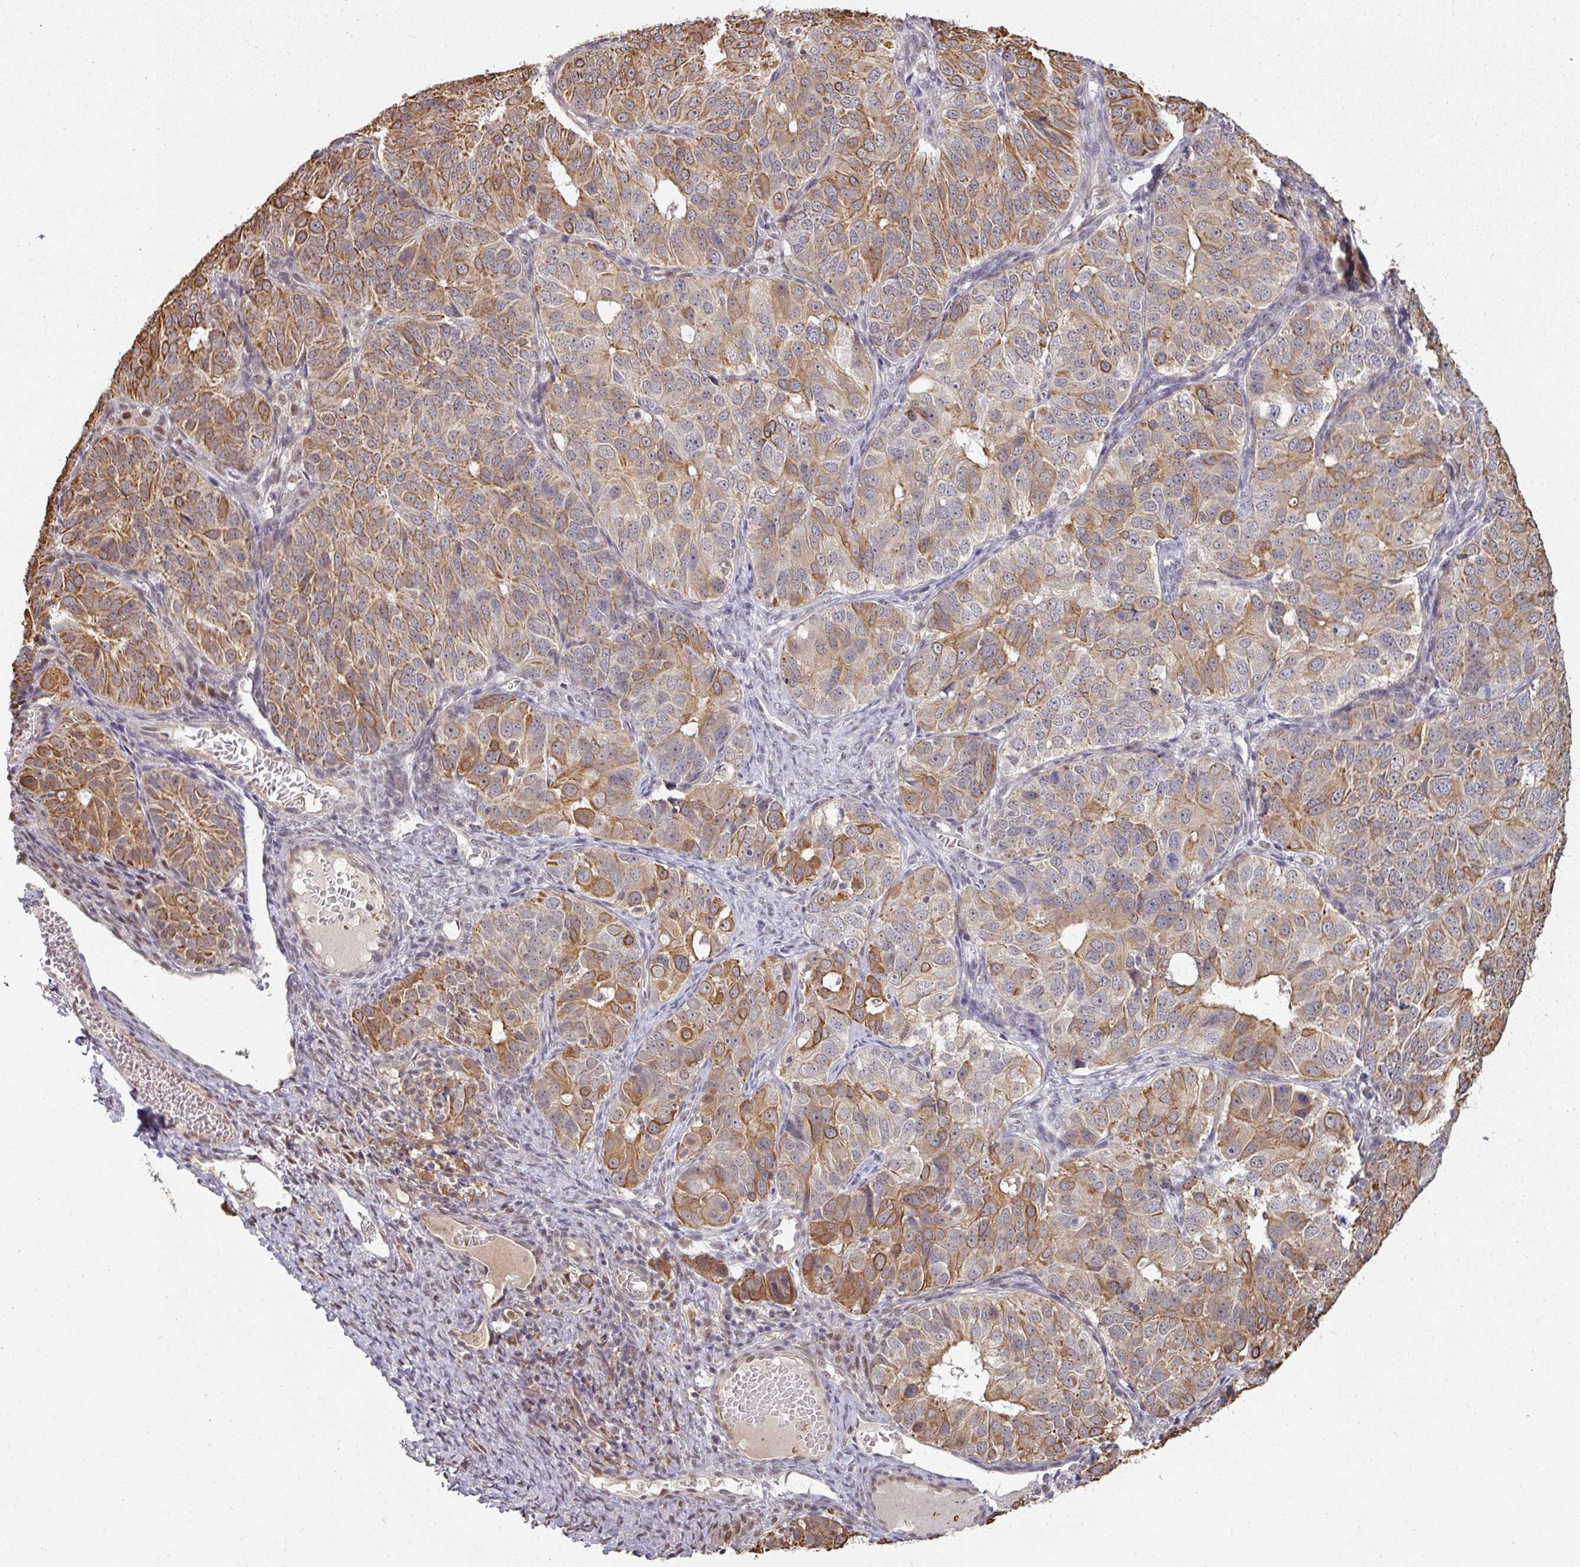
{"staining": {"intensity": "moderate", "quantity": "25%-75%", "location": "cytoplasmic/membranous"}, "tissue": "ovarian cancer", "cell_type": "Tumor cells", "image_type": "cancer", "snomed": [{"axis": "morphology", "description": "Carcinoma, endometroid"}, {"axis": "topography", "description": "Ovary"}], "caption": "An image showing moderate cytoplasmic/membranous positivity in approximately 25%-75% of tumor cells in ovarian cancer, as visualized by brown immunohistochemical staining.", "gene": "GTF2H3", "patient": {"sex": "female", "age": 51}}